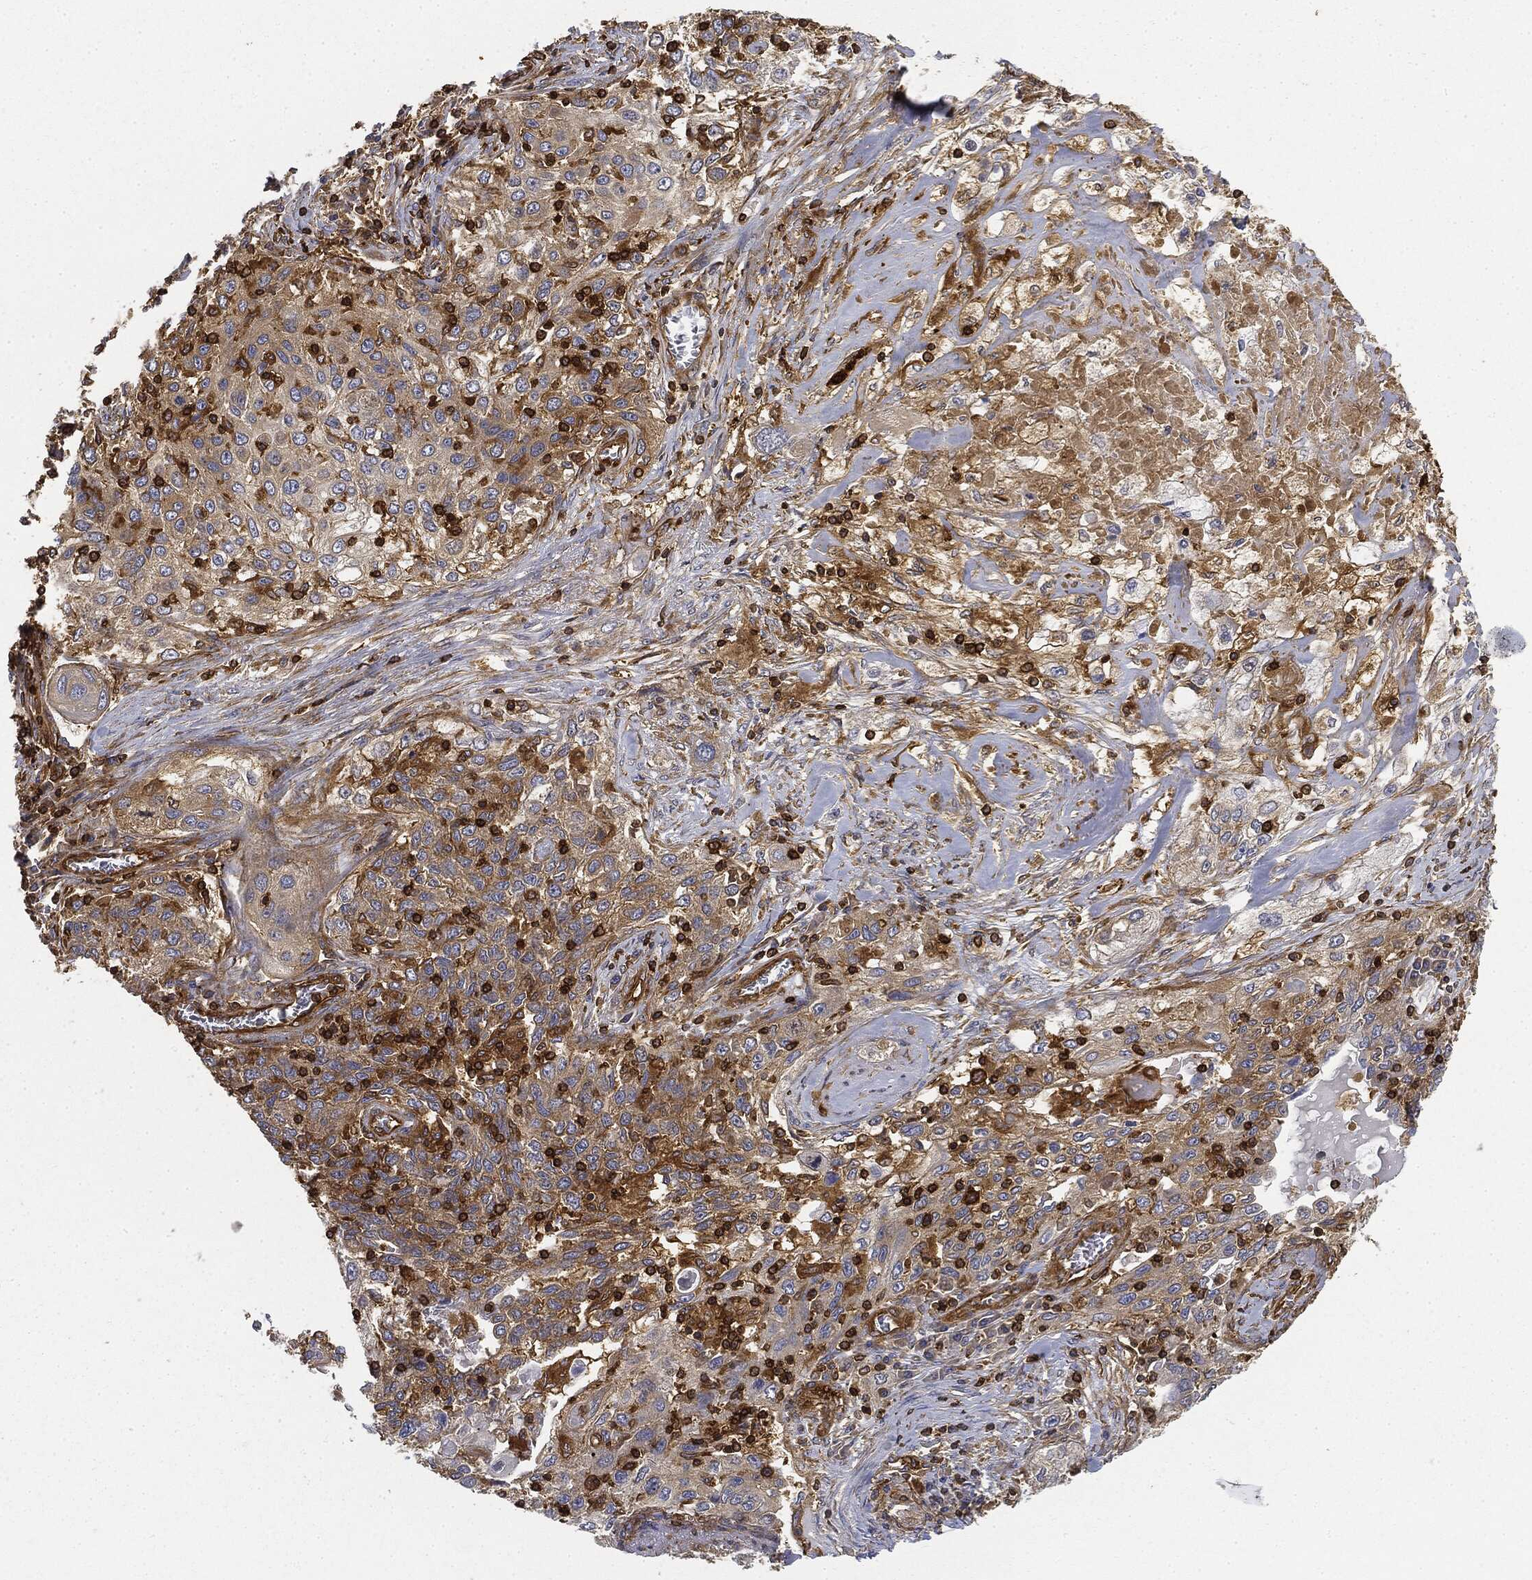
{"staining": {"intensity": "weak", "quantity": "25%-75%", "location": "cytoplasmic/membranous"}, "tissue": "lung cancer", "cell_type": "Tumor cells", "image_type": "cancer", "snomed": [{"axis": "morphology", "description": "Squamous cell carcinoma, NOS"}, {"axis": "topography", "description": "Lung"}], "caption": "This is an image of immunohistochemistry (IHC) staining of squamous cell carcinoma (lung), which shows weak positivity in the cytoplasmic/membranous of tumor cells.", "gene": "WDR1", "patient": {"sex": "female", "age": 69}}